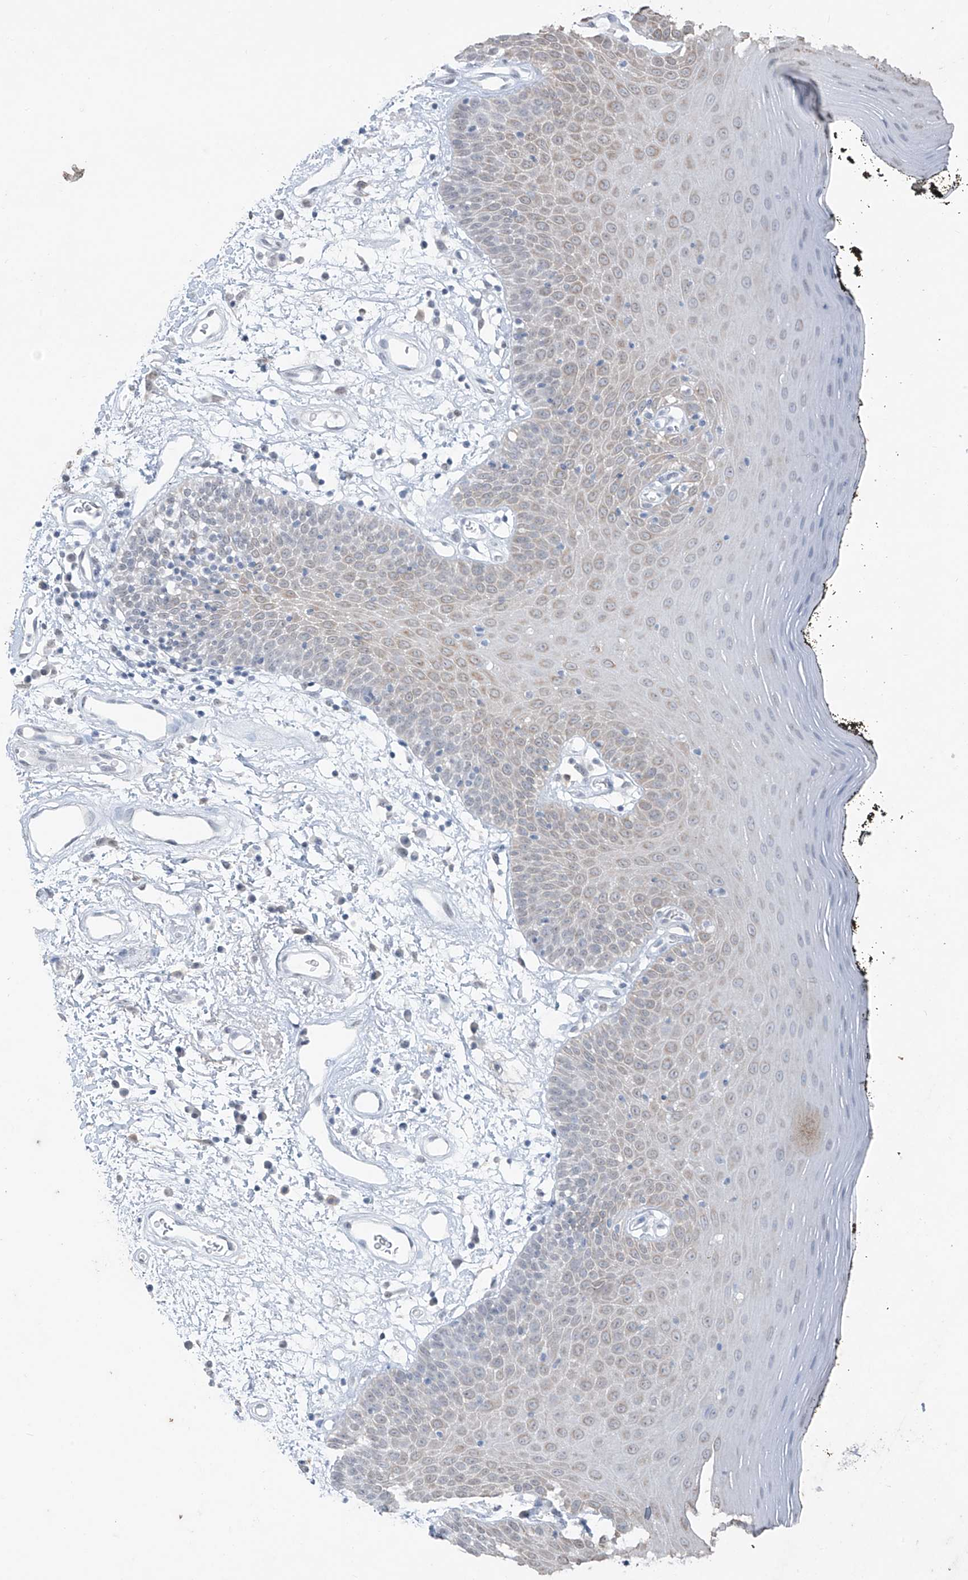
{"staining": {"intensity": "weak", "quantity": "<25%", "location": "cytoplasmic/membranous"}, "tissue": "oral mucosa", "cell_type": "Squamous epithelial cells", "image_type": "normal", "snomed": [{"axis": "morphology", "description": "Normal tissue, NOS"}, {"axis": "topography", "description": "Oral tissue"}], "caption": "Squamous epithelial cells show no significant staining in benign oral mucosa. (Brightfield microscopy of DAB (3,3'-diaminobenzidine) immunohistochemistry (IHC) at high magnification).", "gene": "TFEC", "patient": {"sex": "male", "age": 74}}